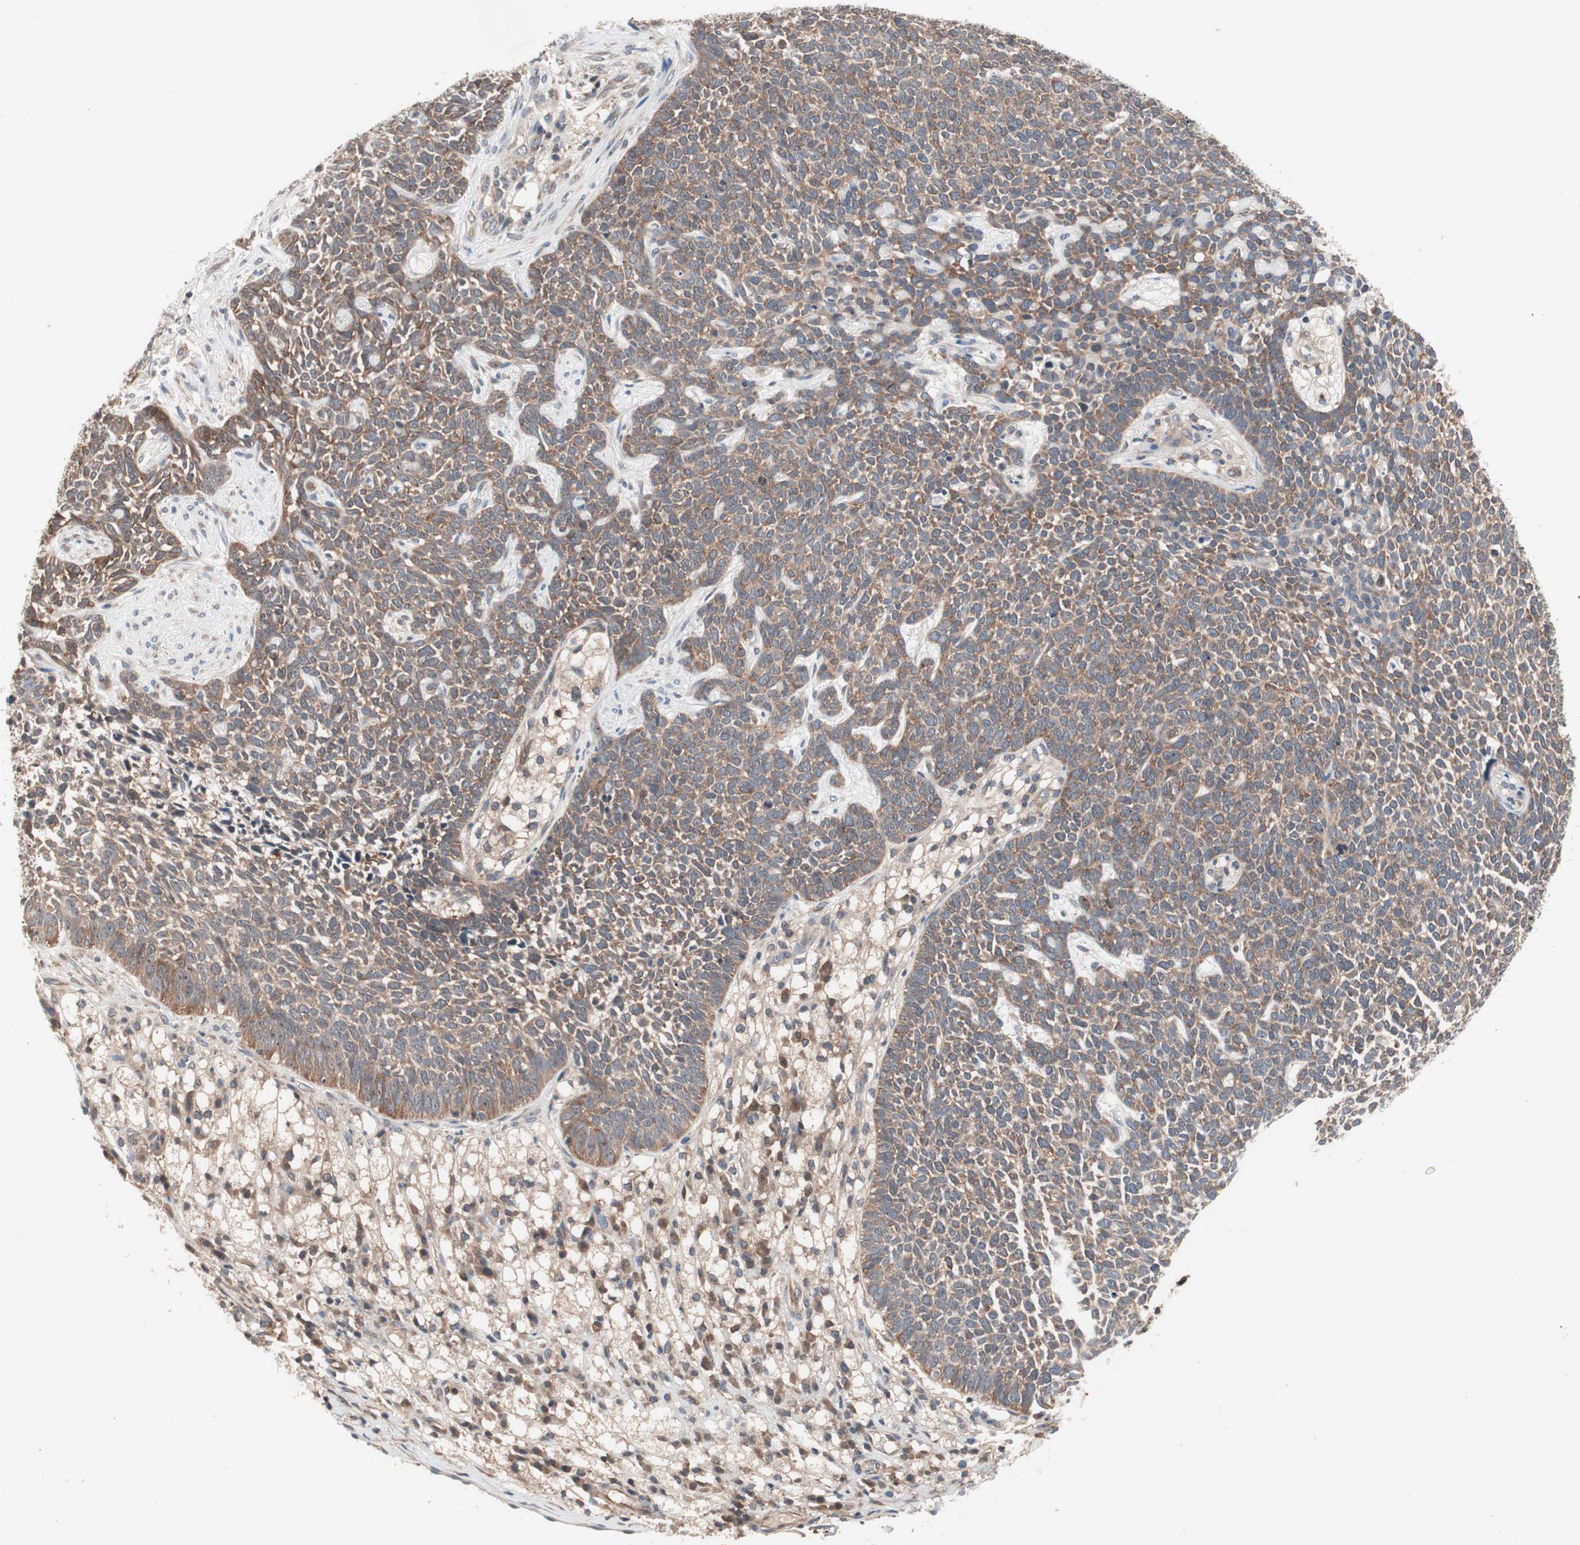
{"staining": {"intensity": "weak", "quantity": "25%-75%", "location": "cytoplasmic/membranous"}, "tissue": "skin cancer", "cell_type": "Tumor cells", "image_type": "cancer", "snomed": [{"axis": "morphology", "description": "Basal cell carcinoma"}, {"axis": "topography", "description": "Skin"}], "caption": "An image of human basal cell carcinoma (skin) stained for a protein displays weak cytoplasmic/membranous brown staining in tumor cells.", "gene": "IRS1", "patient": {"sex": "female", "age": 84}}